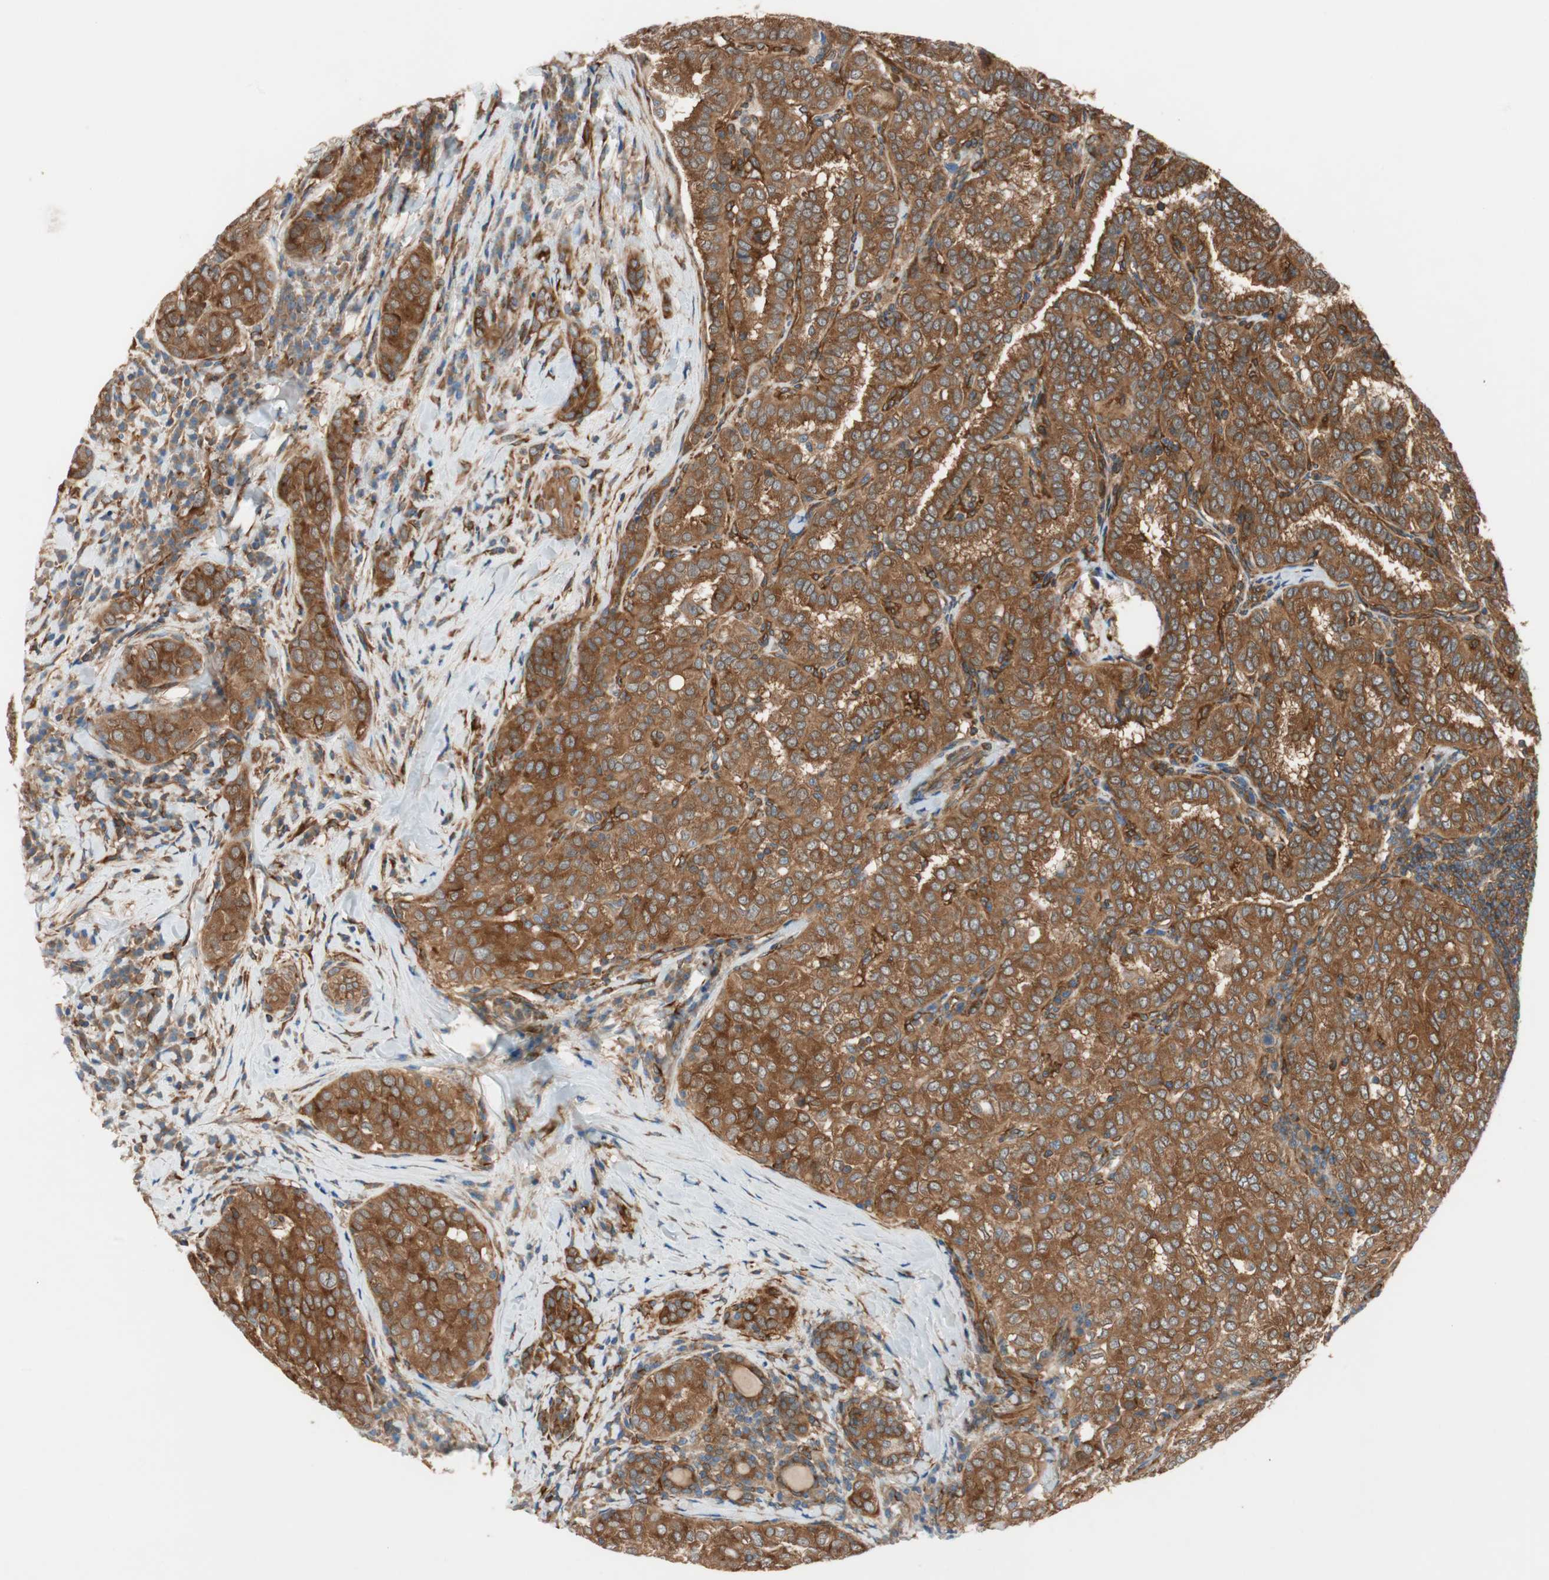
{"staining": {"intensity": "strong", "quantity": ">75%", "location": "cytoplasmic/membranous"}, "tissue": "thyroid cancer", "cell_type": "Tumor cells", "image_type": "cancer", "snomed": [{"axis": "morphology", "description": "Papillary adenocarcinoma, NOS"}, {"axis": "topography", "description": "Thyroid gland"}], "caption": "Approximately >75% of tumor cells in human thyroid cancer (papillary adenocarcinoma) exhibit strong cytoplasmic/membranous protein staining as visualized by brown immunohistochemical staining.", "gene": "WASL", "patient": {"sex": "female", "age": 30}}